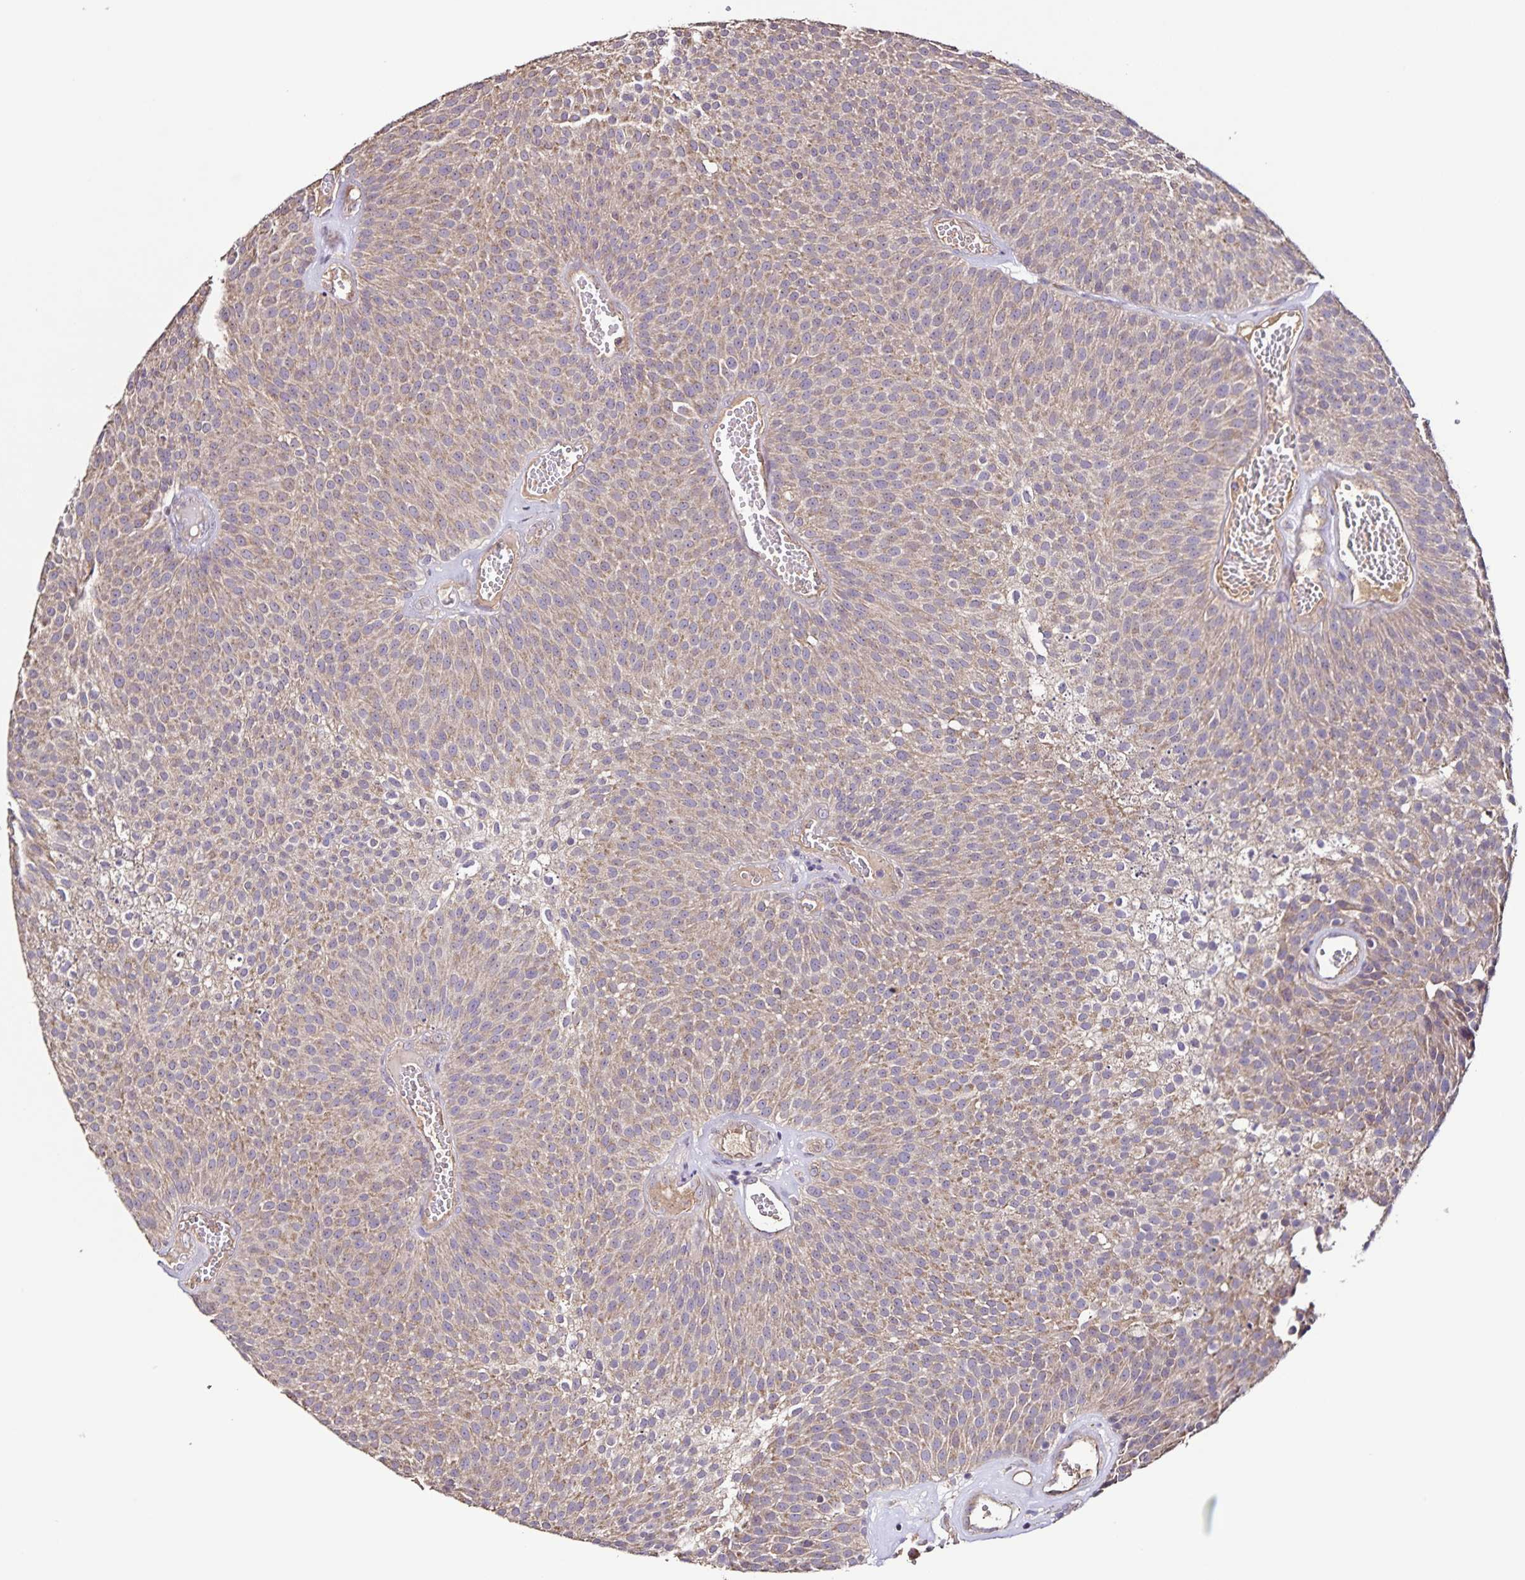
{"staining": {"intensity": "weak", "quantity": ">75%", "location": "cytoplasmic/membranous"}, "tissue": "urothelial cancer", "cell_type": "Tumor cells", "image_type": "cancer", "snomed": [{"axis": "morphology", "description": "Urothelial carcinoma, Low grade"}, {"axis": "topography", "description": "Urinary bladder"}], "caption": "Immunohistochemistry image of neoplastic tissue: urothelial cancer stained using immunohistochemistry demonstrates low levels of weak protein expression localized specifically in the cytoplasmic/membranous of tumor cells, appearing as a cytoplasmic/membranous brown color.", "gene": "MAN1A1", "patient": {"sex": "female", "age": 79}}